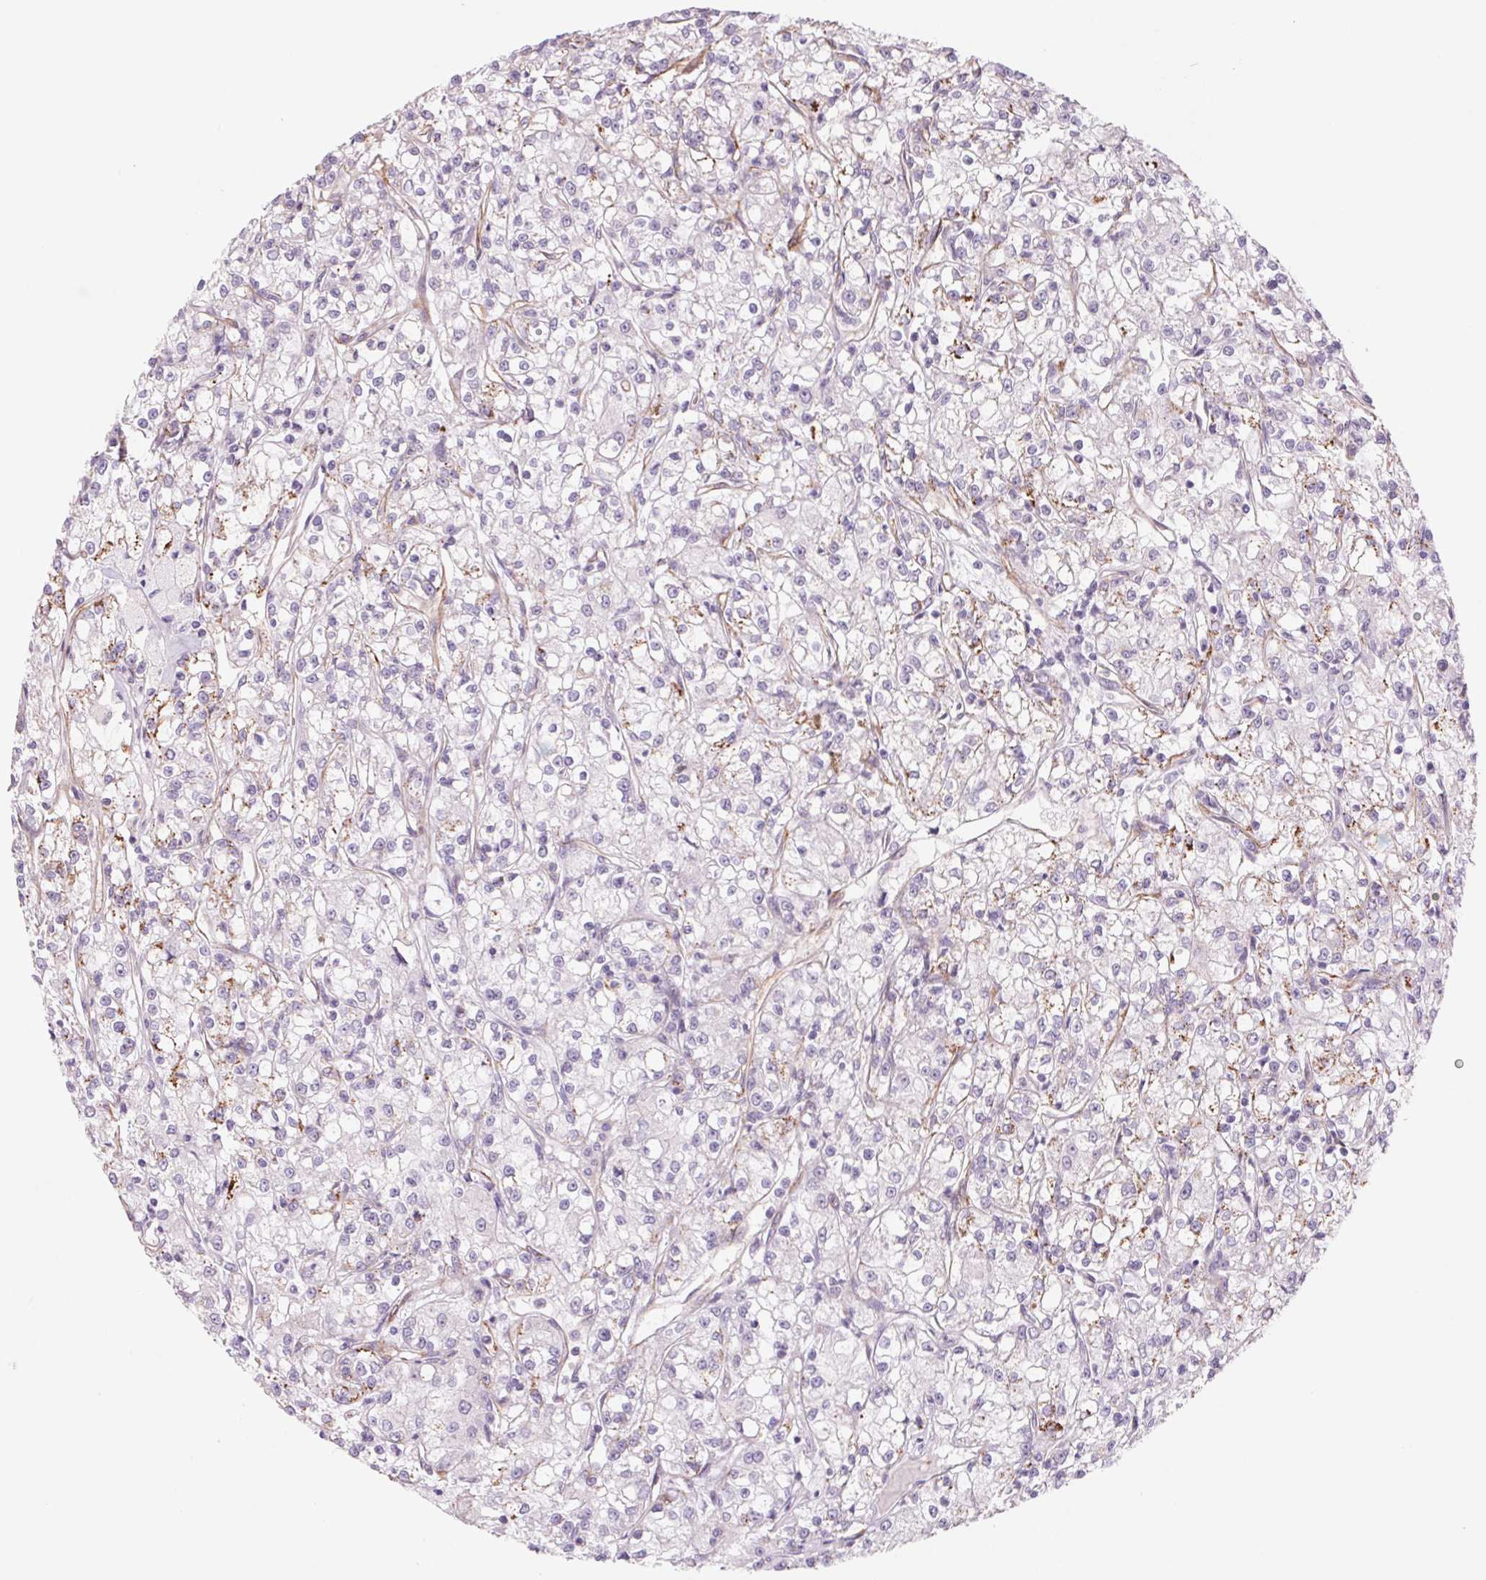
{"staining": {"intensity": "negative", "quantity": "none", "location": "none"}, "tissue": "renal cancer", "cell_type": "Tumor cells", "image_type": "cancer", "snomed": [{"axis": "morphology", "description": "Adenocarcinoma, NOS"}, {"axis": "topography", "description": "Kidney"}], "caption": "An immunohistochemistry (IHC) photomicrograph of renal adenocarcinoma is shown. There is no staining in tumor cells of renal adenocarcinoma. (DAB immunohistochemistry with hematoxylin counter stain).", "gene": "MS4A13", "patient": {"sex": "female", "age": 59}}